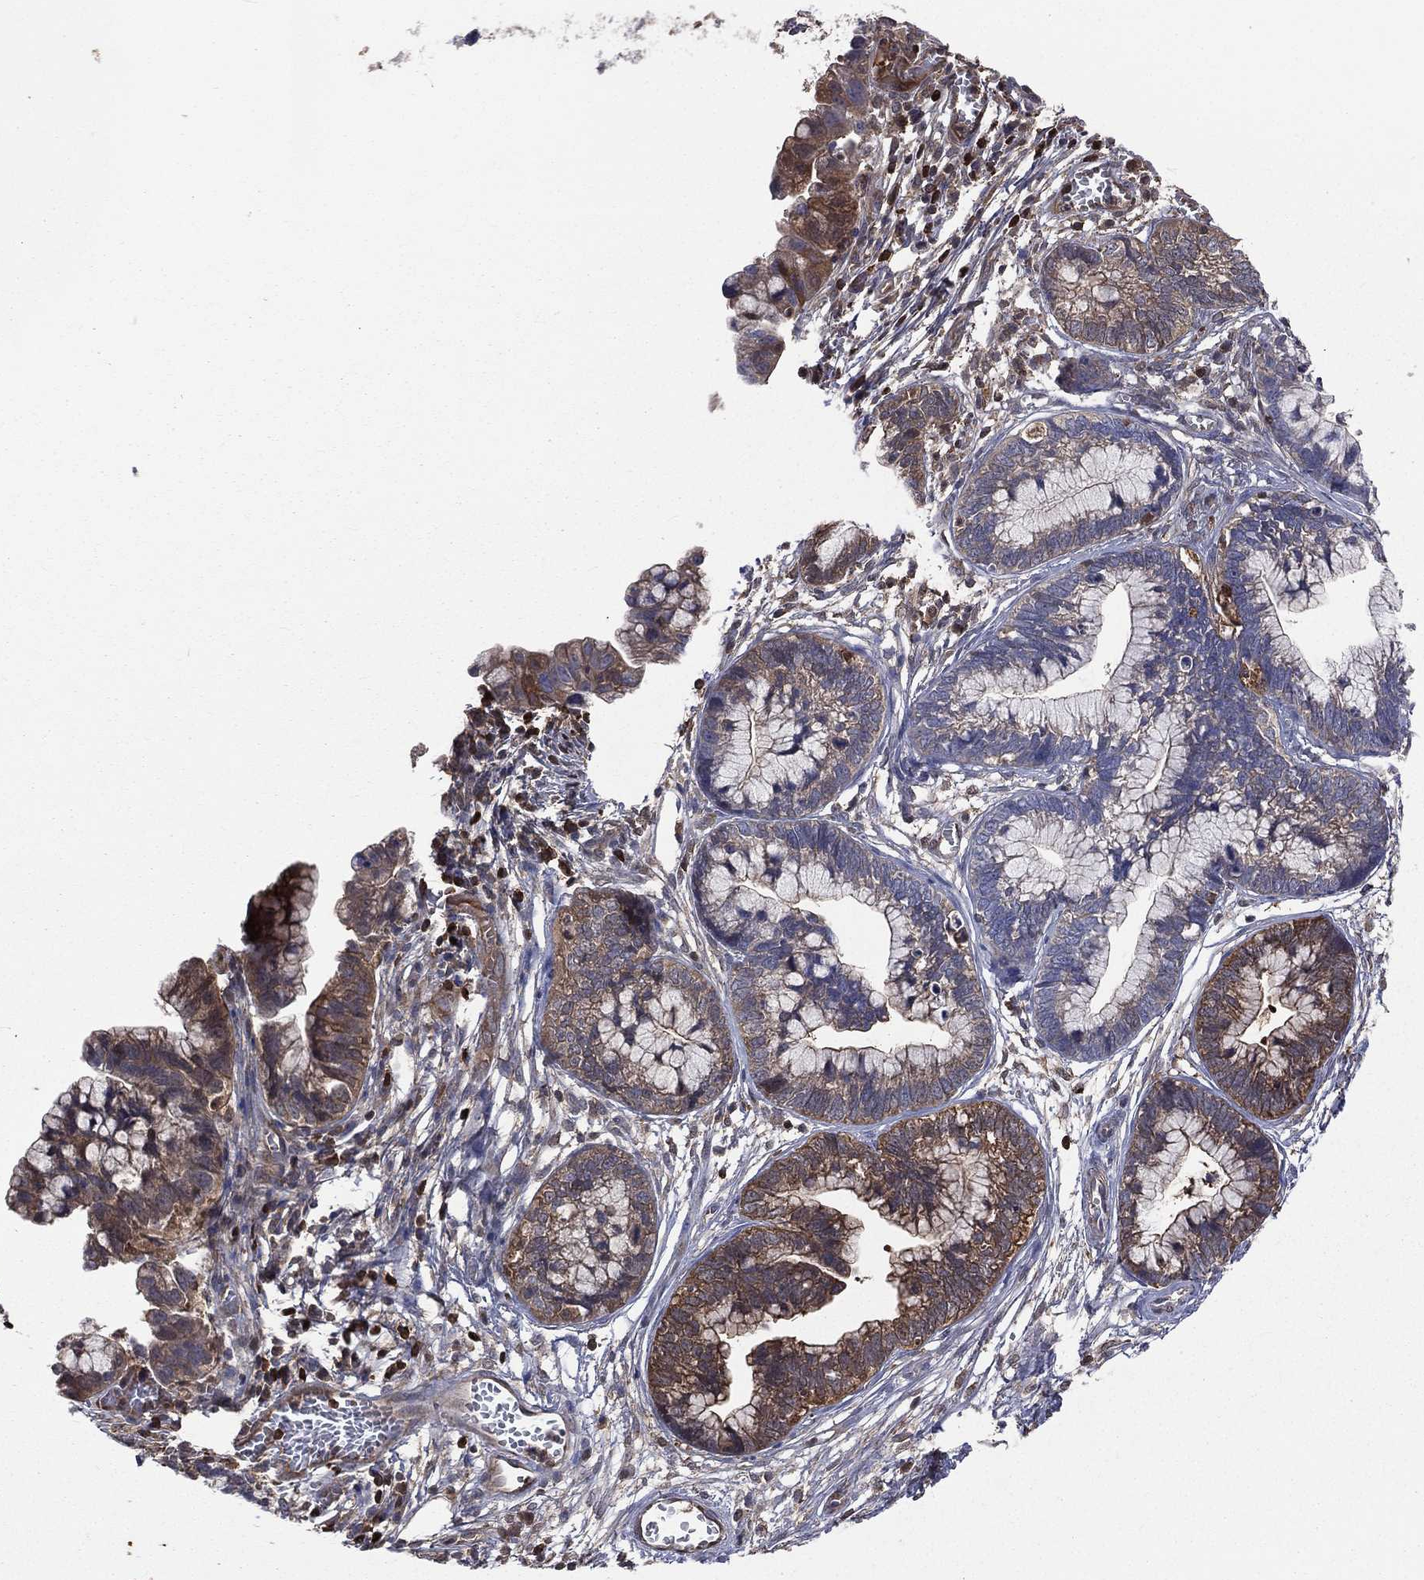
{"staining": {"intensity": "moderate", "quantity": "<25%", "location": "cytoplasmic/membranous"}, "tissue": "cervical cancer", "cell_type": "Tumor cells", "image_type": "cancer", "snomed": [{"axis": "morphology", "description": "Adenocarcinoma, NOS"}, {"axis": "topography", "description": "Cervix"}], "caption": "Protein staining of cervical adenocarcinoma tissue displays moderate cytoplasmic/membranous expression in approximately <25% of tumor cells.", "gene": "TBC1D2", "patient": {"sex": "female", "age": 44}}